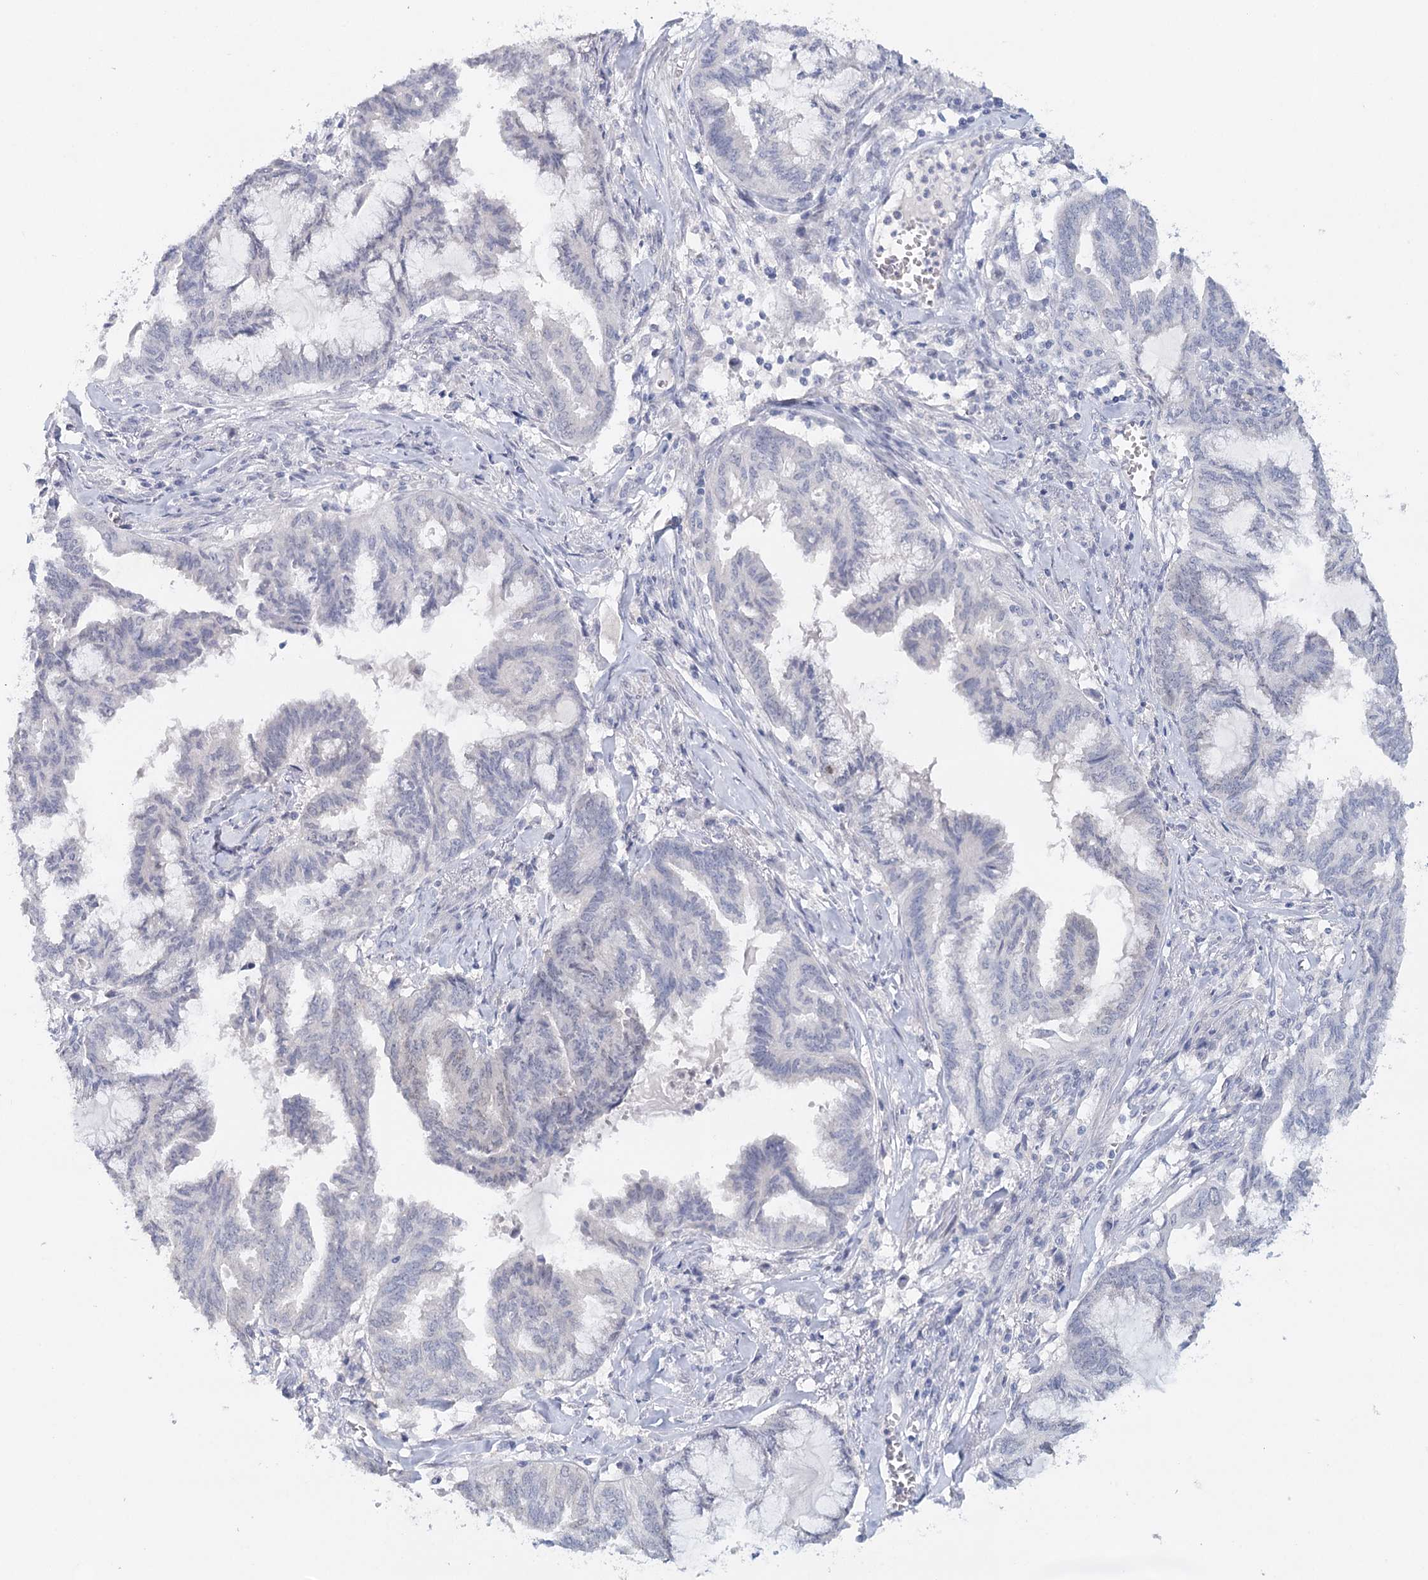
{"staining": {"intensity": "negative", "quantity": "none", "location": "none"}, "tissue": "endometrial cancer", "cell_type": "Tumor cells", "image_type": "cancer", "snomed": [{"axis": "morphology", "description": "Adenocarcinoma, NOS"}, {"axis": "topography", "description": "Endometrium"}], "caption": "Immunohistochemical staining of endometrial cancer (adenocarcinoma) exhibits no significant staining in tumor cells.", "gene": "HSPA4L", "patient": {"sex": "female", "age": 86}}